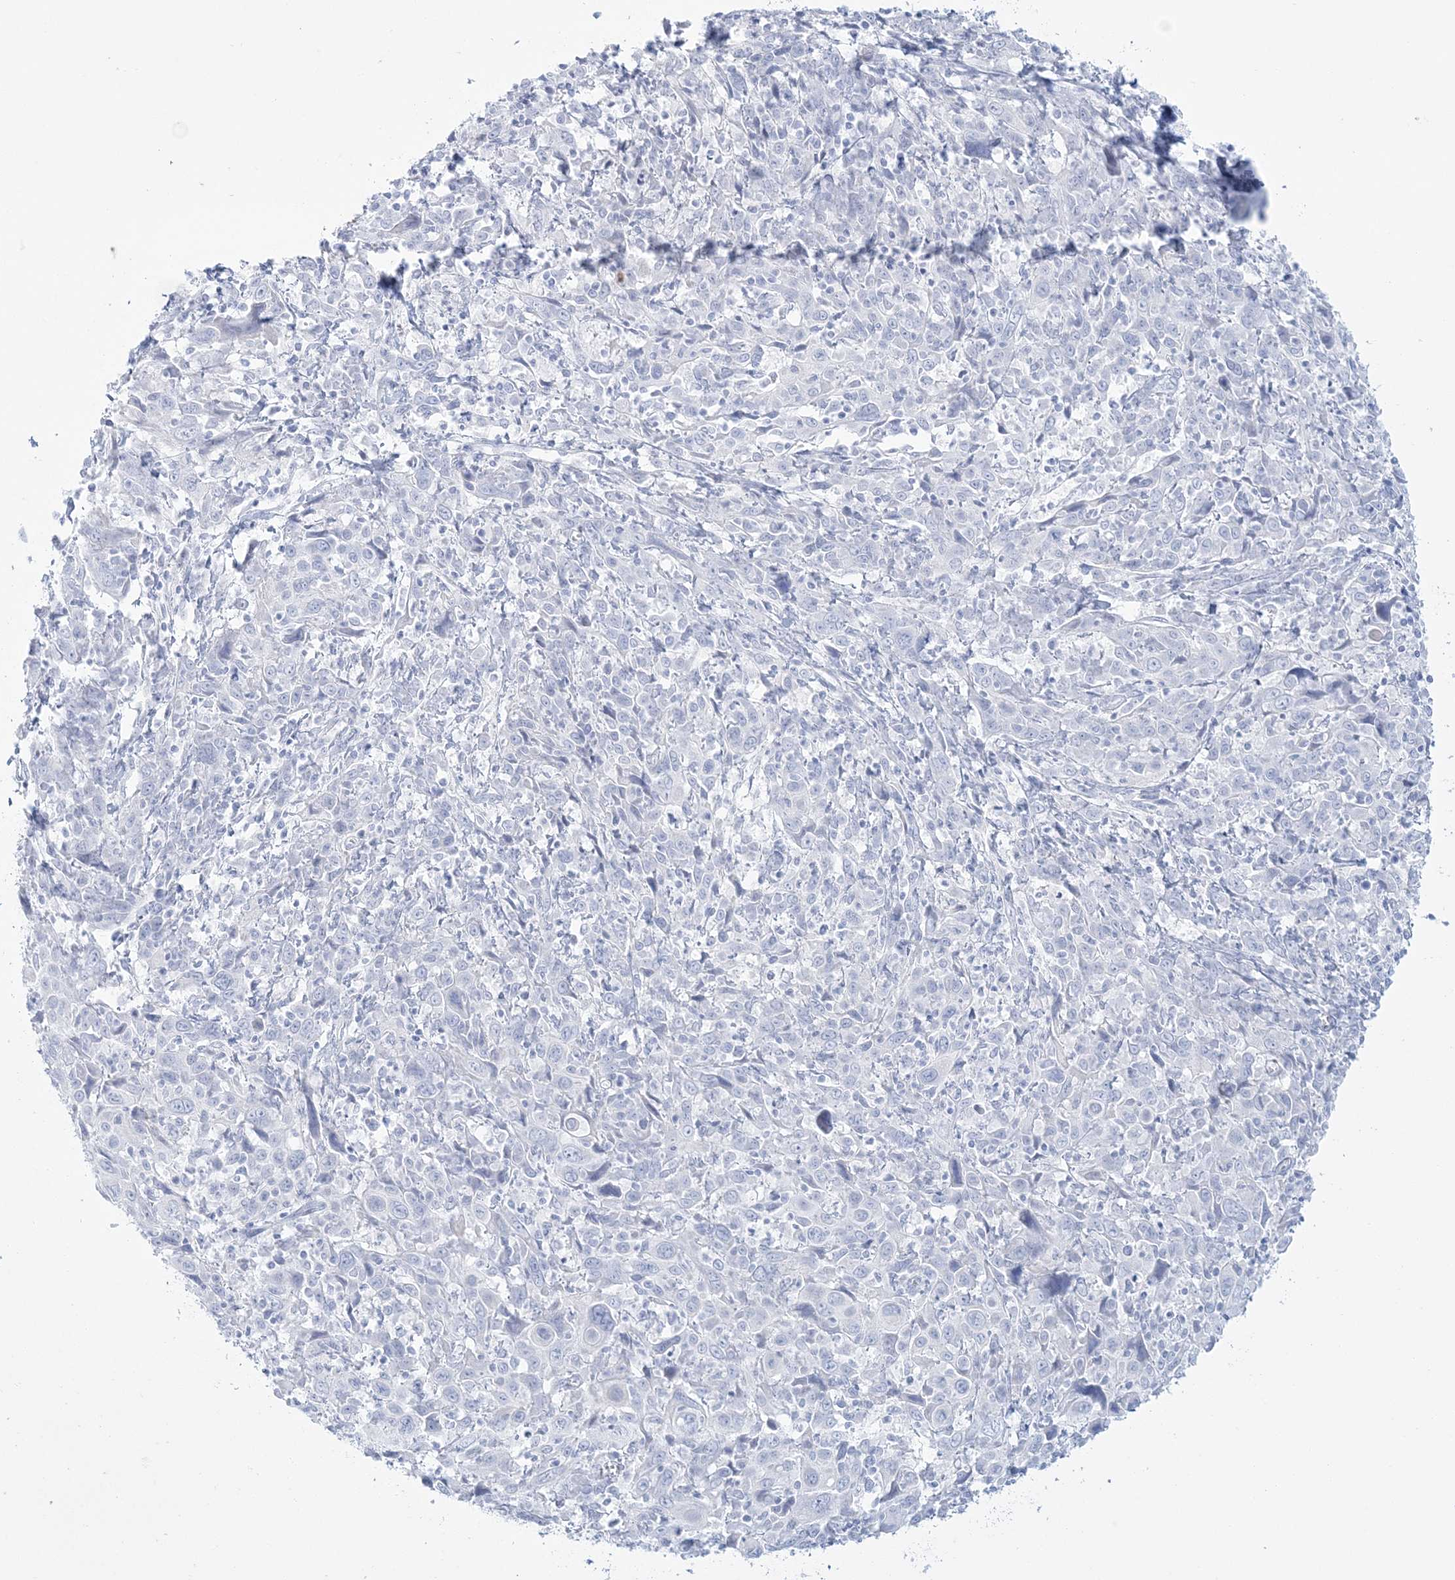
{"staining": {"intensity": "negative", "quantity": "none", "location": "none"}, "tissue": "cervical cancer", "cell_type": "Tumor cells", "image_type": "cancer", "snomed": [{"axis": "morphology", "description": "Squamous cell carcinoma, NOS"}, {"axis": "topography", "description": "Cervix"}], "caption": "The IHC micrograph has no significant expression in tumor cells of cervical cancer tissue.", "gene": "ADGB", "patient": {"sex": "female", "age": 46}}